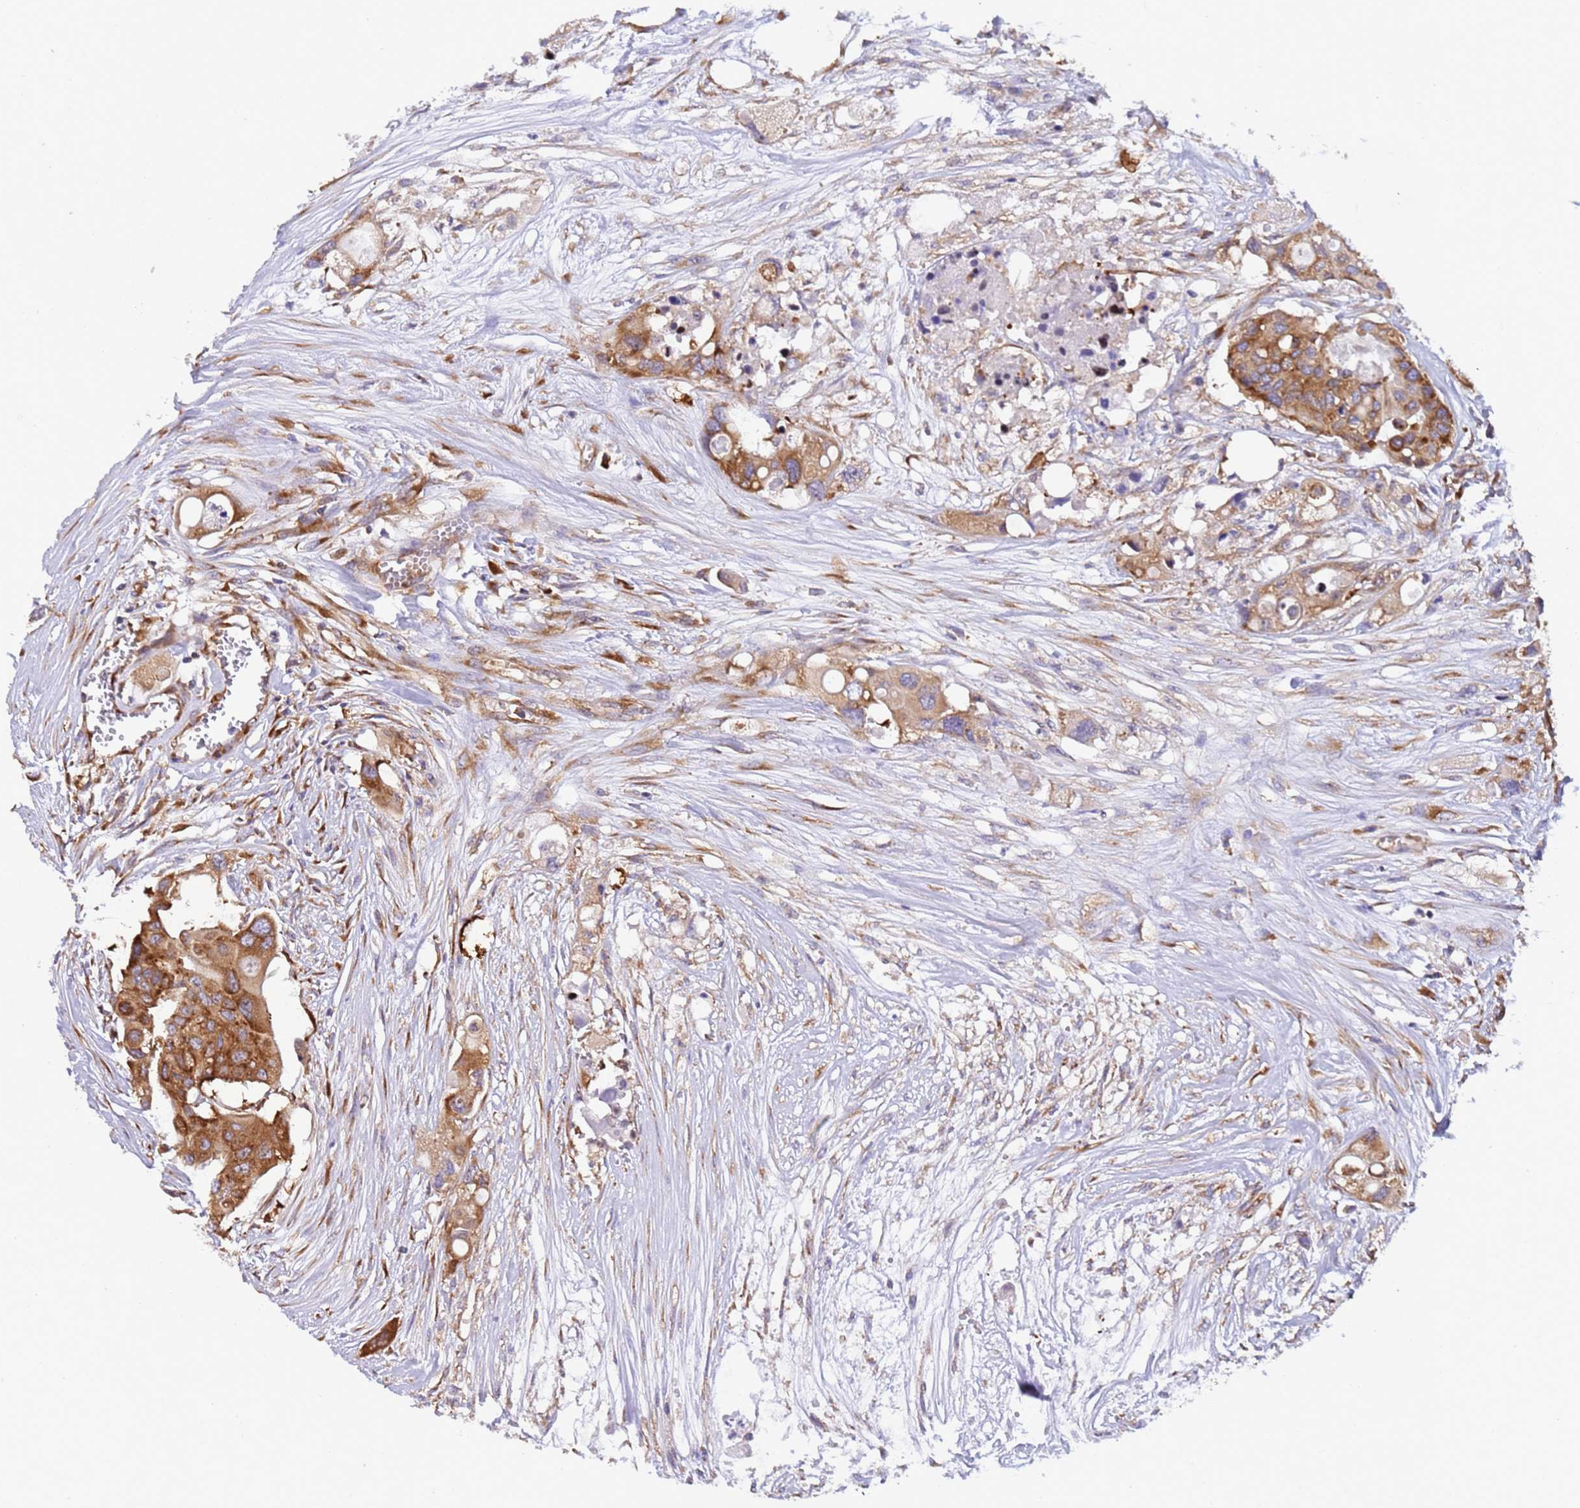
{"staining": {"intensity": "strong", "quantity": ">75%", "location": "cytoplasmic/membranous"}, "tissue": "colorectal cancer", "cell_type": "Tumor cells", "image_type": "cancer", "snomed": [{"axis": "morphology", "description": "Adenocarcinoma, NOS"}, {"axis": "topography", "description": "Colon"}], "caption": "Tumor cells reveal high levels of strong cytoplasmic/membranous expression in about >75% of cells in colorectal cancer (adenocarcinoma). (IHC, brightfield microscopy, high magnification).", "gene": "RPL36", "patient": {"sex": "male", "age": 77}}